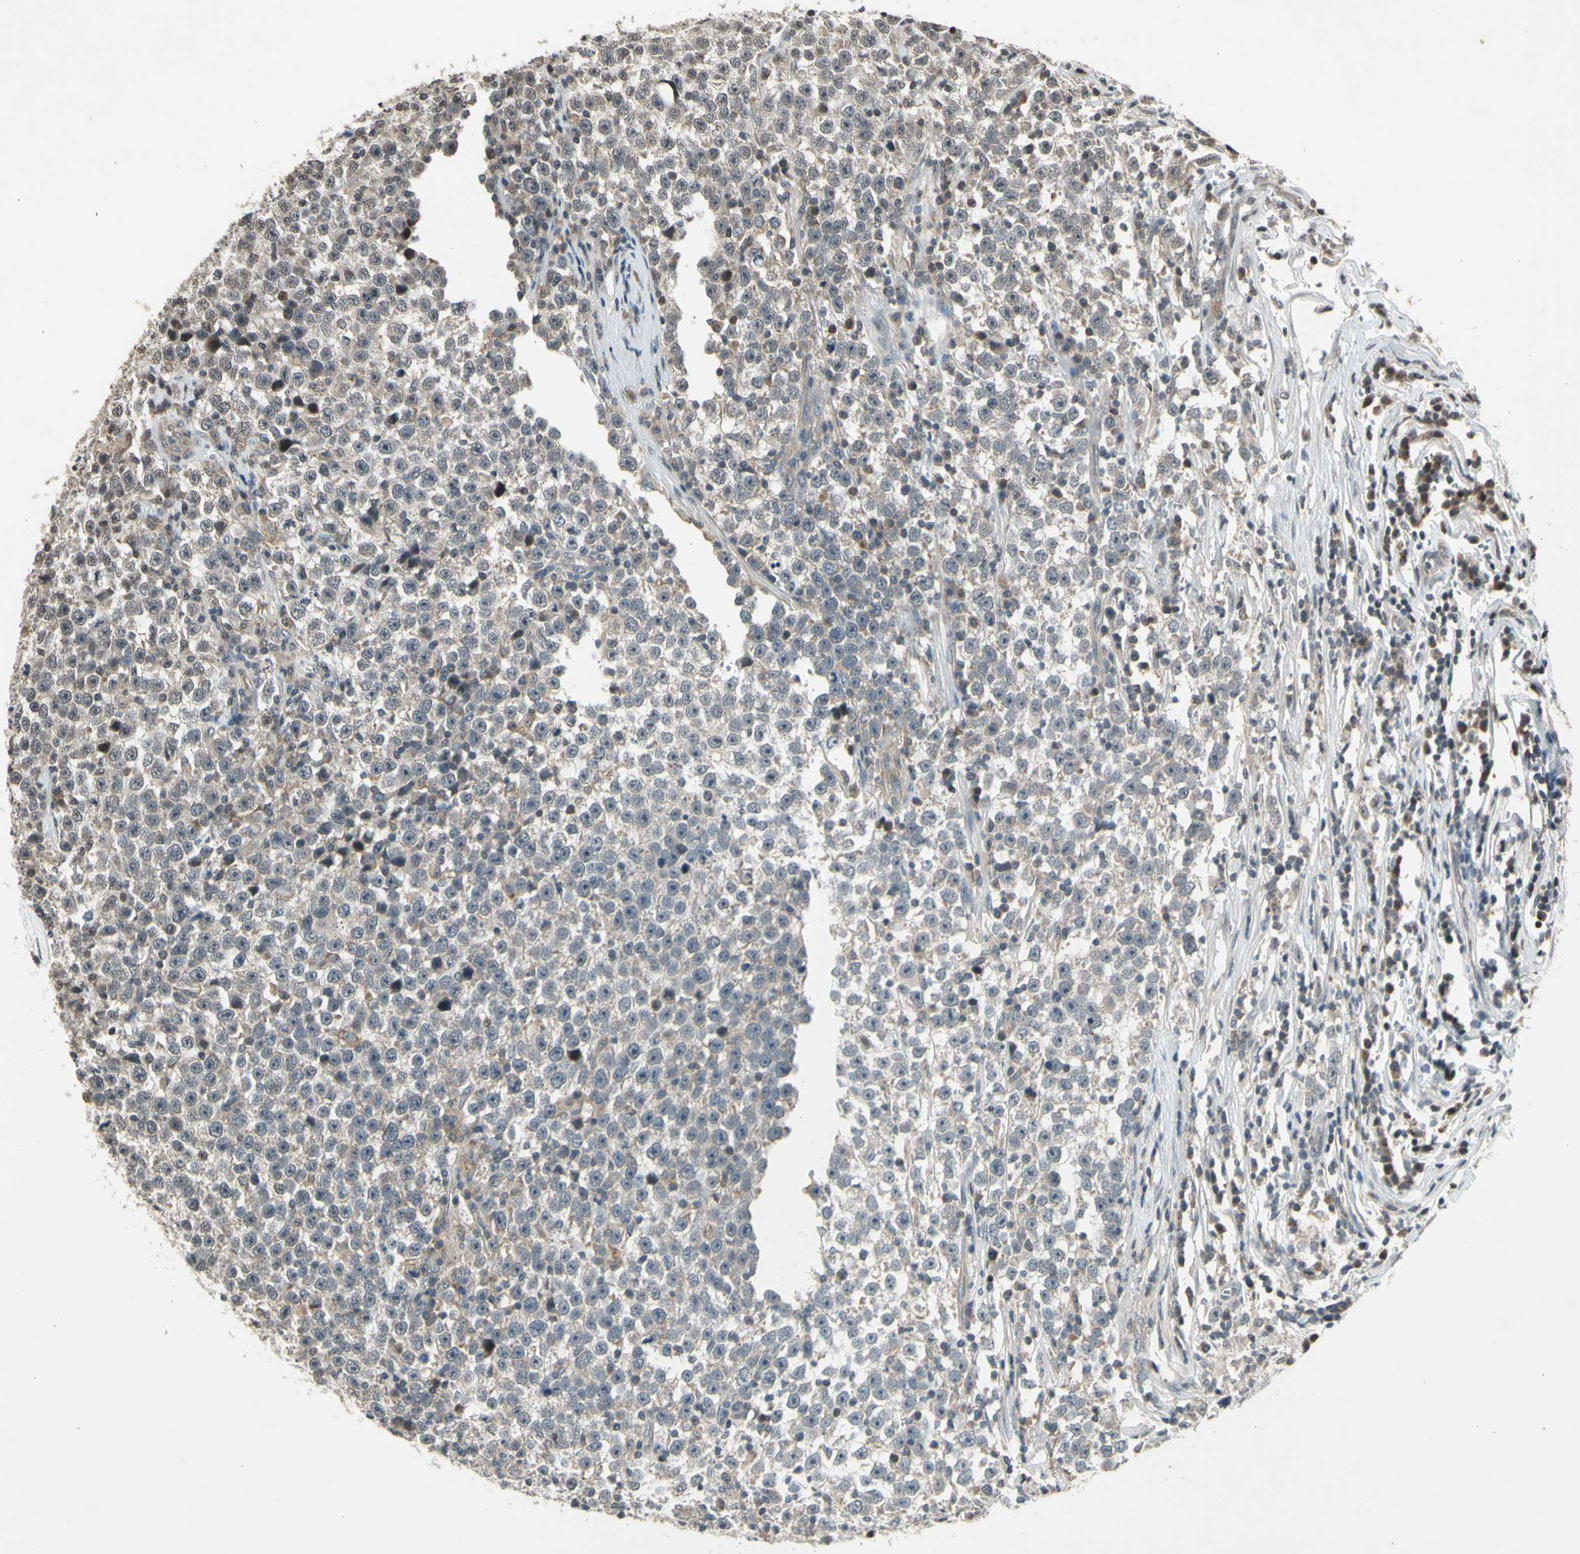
{"staining": {"intensity": "weak", "quantity": "<25%", "location": "cytoplasmic/membranous"}, "tissue": "testis cancer", "cell_type": "Tumor cells", "image_type": "cancer", "snomed": [{"axis": "morphology", "description": "Seminoma, NOS"}, {"axis": "topography", "description": "Testis"}], "caption": "A histopathology image of human testis cancer is negative for staining in tumor cells.", "gene": "EFNB2", "patient": {"sex": "male", "age": 43}}